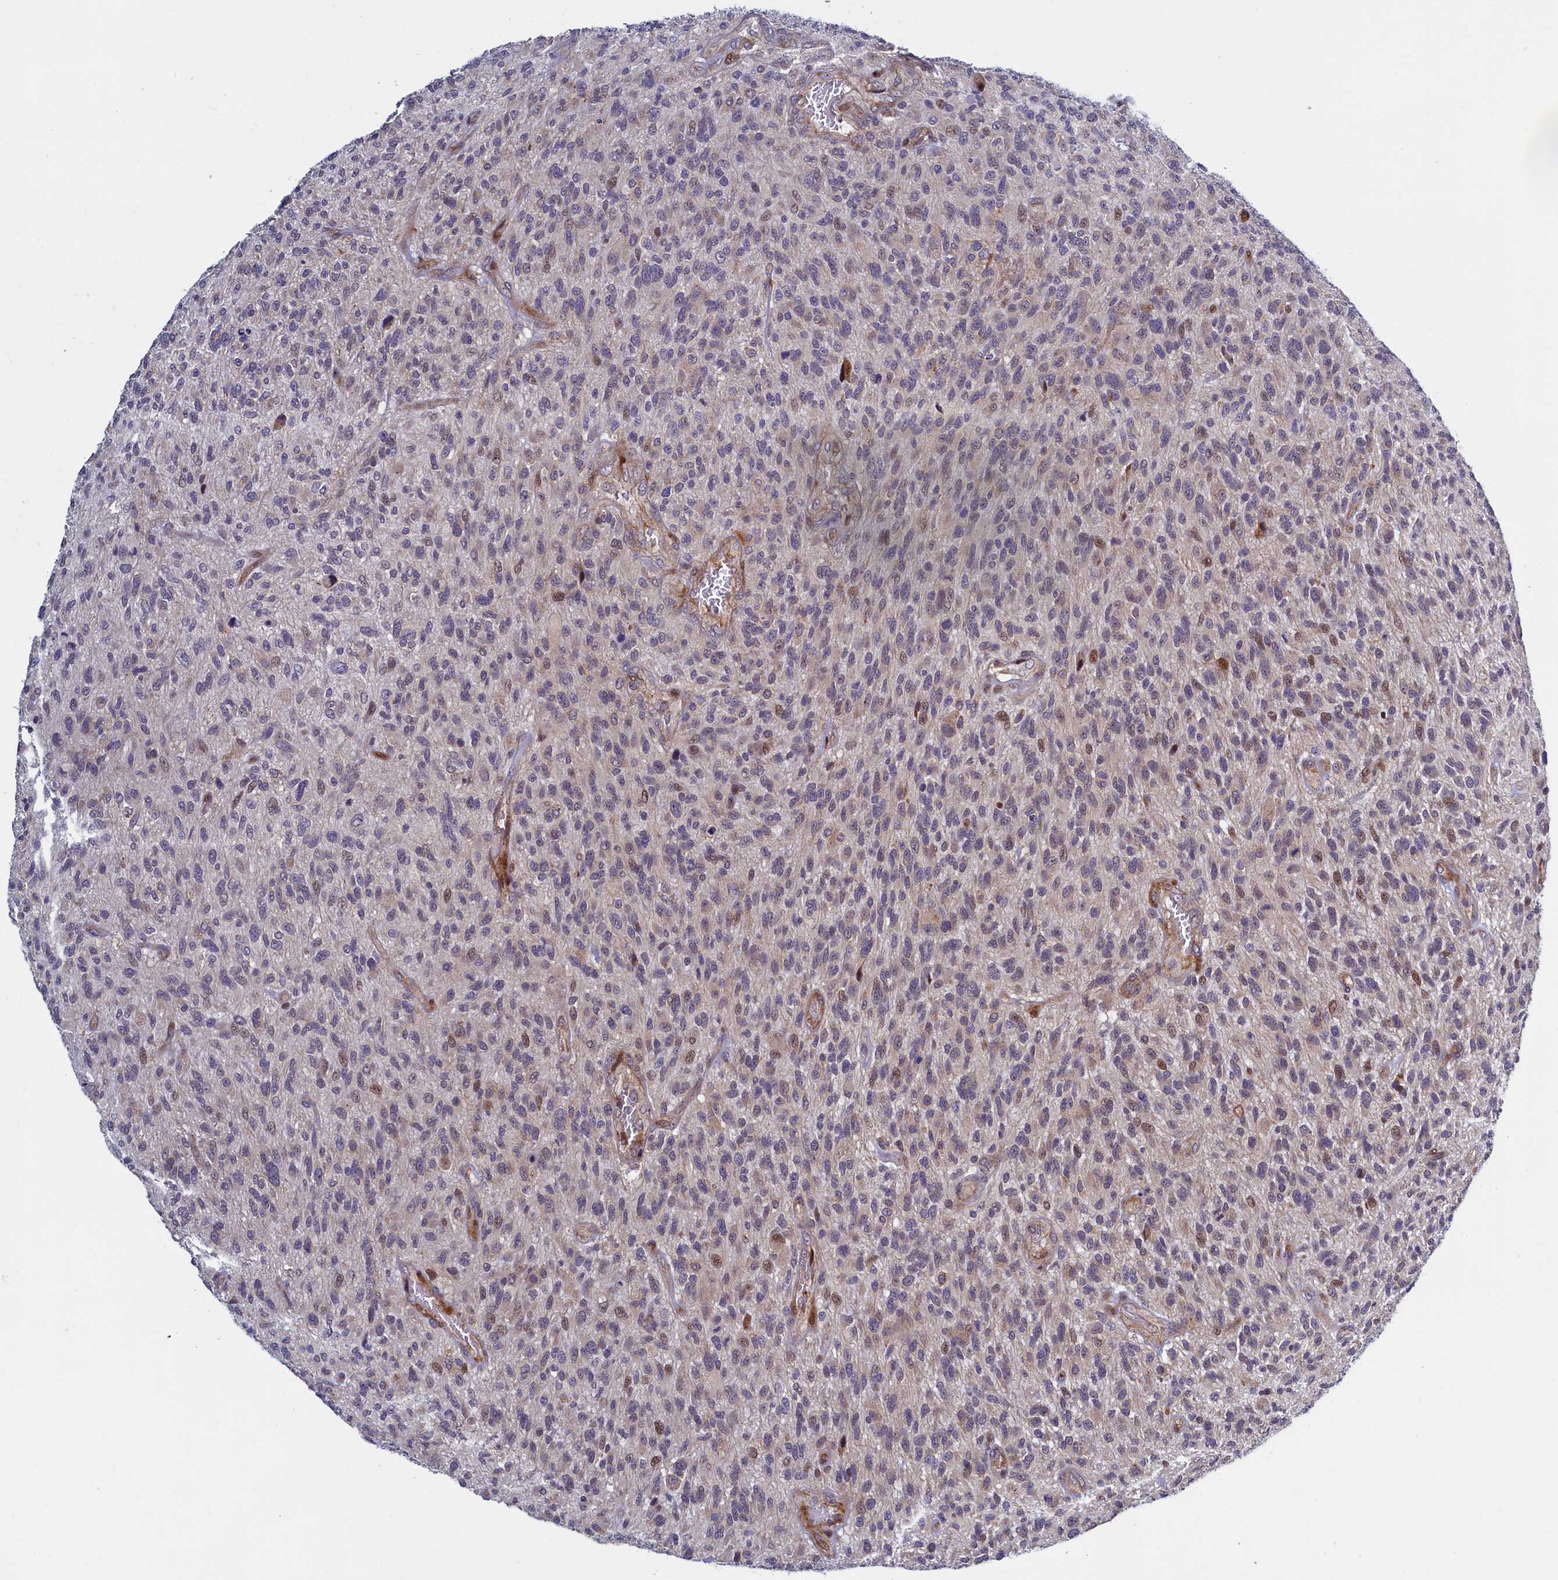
{"staining": {"intensity": "moderate", "quantity": "<25%", "location": "nuclear"}, "tissue": "glioma", "cell_type": "Tumor cells", "image_type": "cancer", "snomed": [{"axis": "morphology", "description": "Glioma, malignant, High grade"}, {"axis": "topography", "description": "Brain"}], "caption": "Immunohistochemistry image of neoplastic tissue: malignant glioma (high-grade) stained using immunohistochemistry exhibits low levels of moderate protein expression localized specifically in the nuclear of tumor cells, appearing as a nuclear brown color.", "gene": "PIK3C3", "patient": {"sex": "male", "age": 47}}